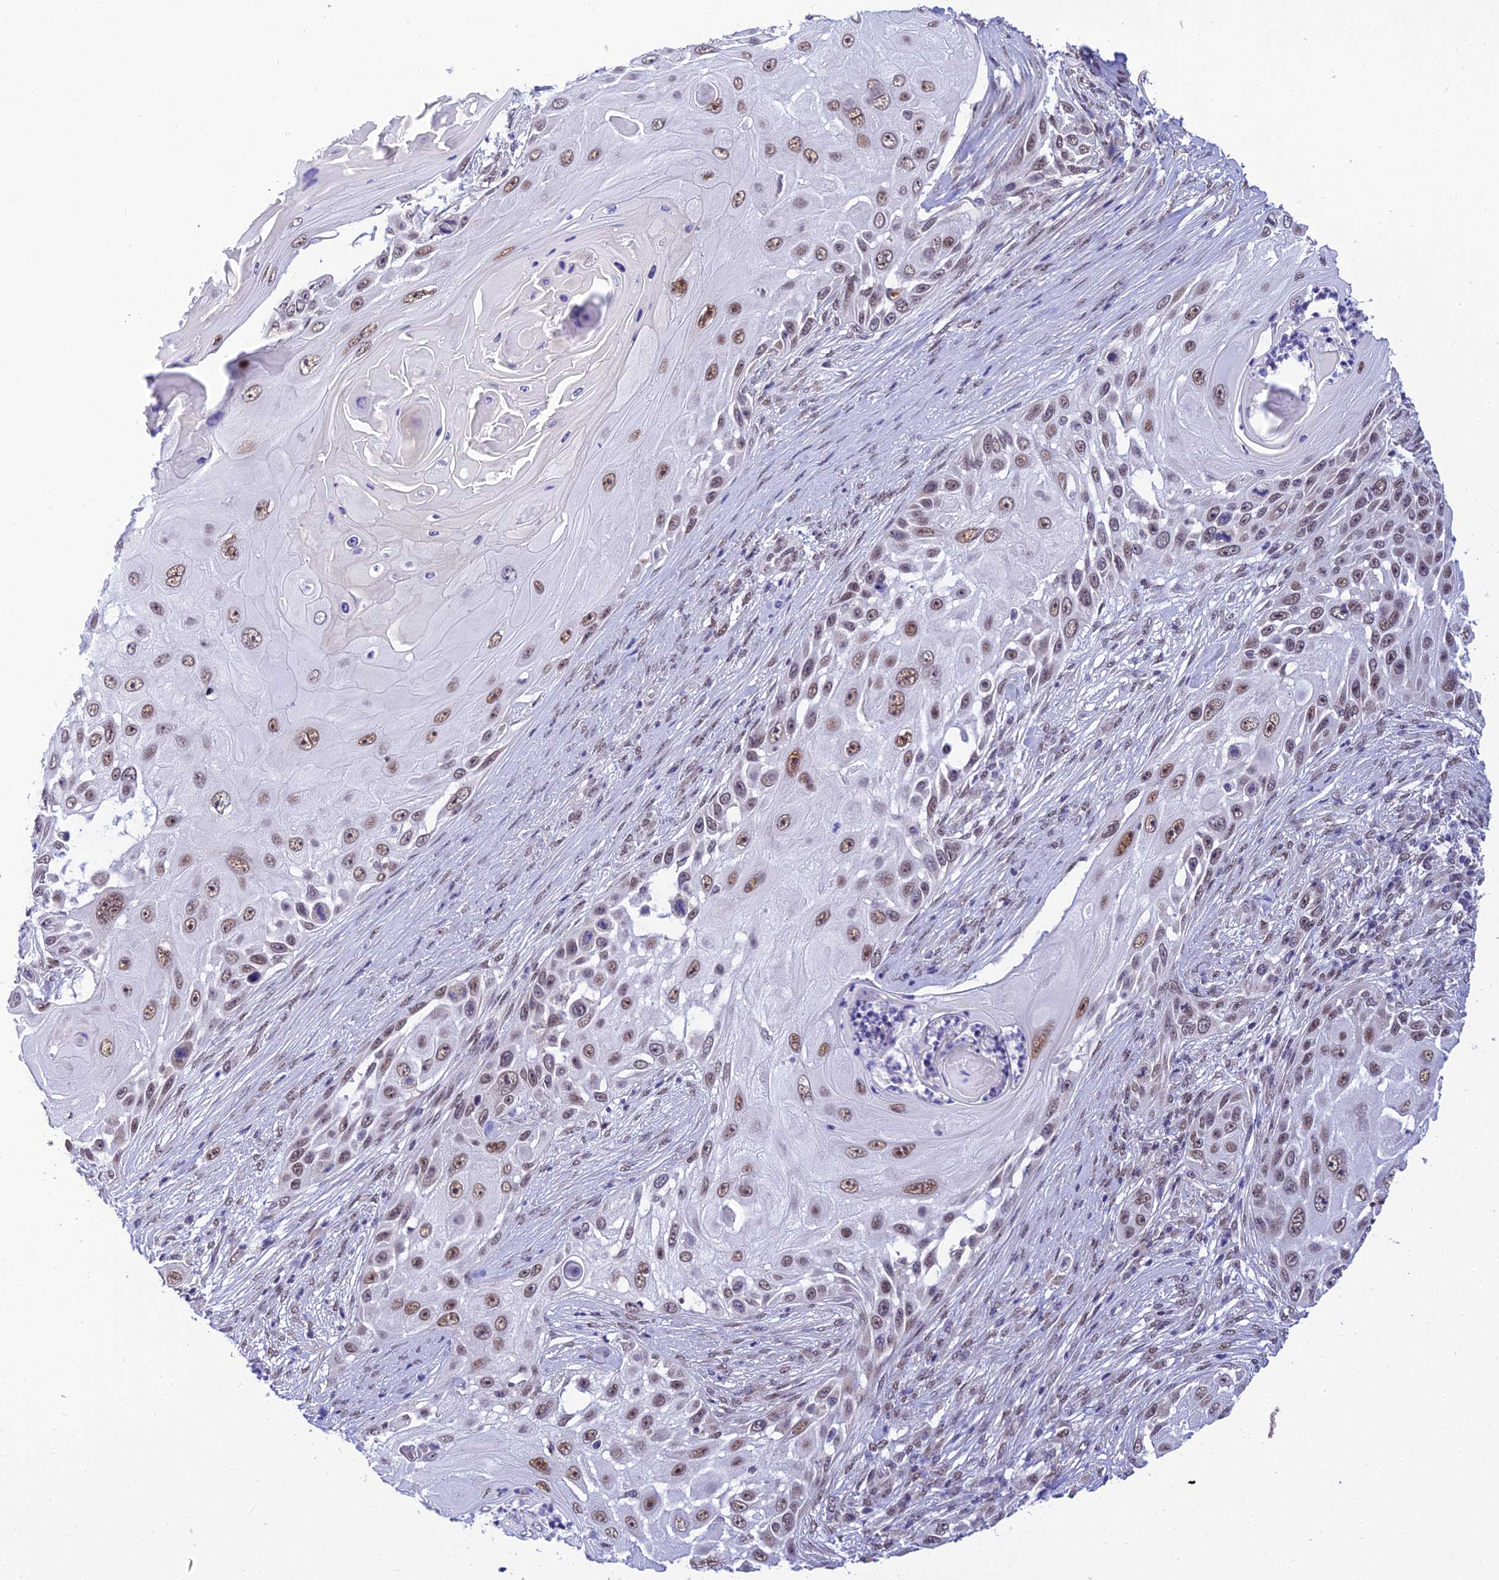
{"staining": {"intensity": "moderate", "quantity": ">75%", "location": "nuclear"}, "tissue": "skin cancer", "cell_type": "Tumor cells", "image_type": "cancer", "snomed": [{"axis": "morphology", "description": "Squamous cell carcinoma, NOS"}, {"axis": "topography", "description": "Skin"}], "caption": "IHC histopathology image of neoplastic tissue: human skin cancer stained using immunohistochemistry (IHC) shows medium levels of moderate protein expression localized specifically in the nuclear of tumor cells, appearing as a nuclear brown color.", "gene": "C2orf49", "patient": {"sex": "female", "age": 44}}